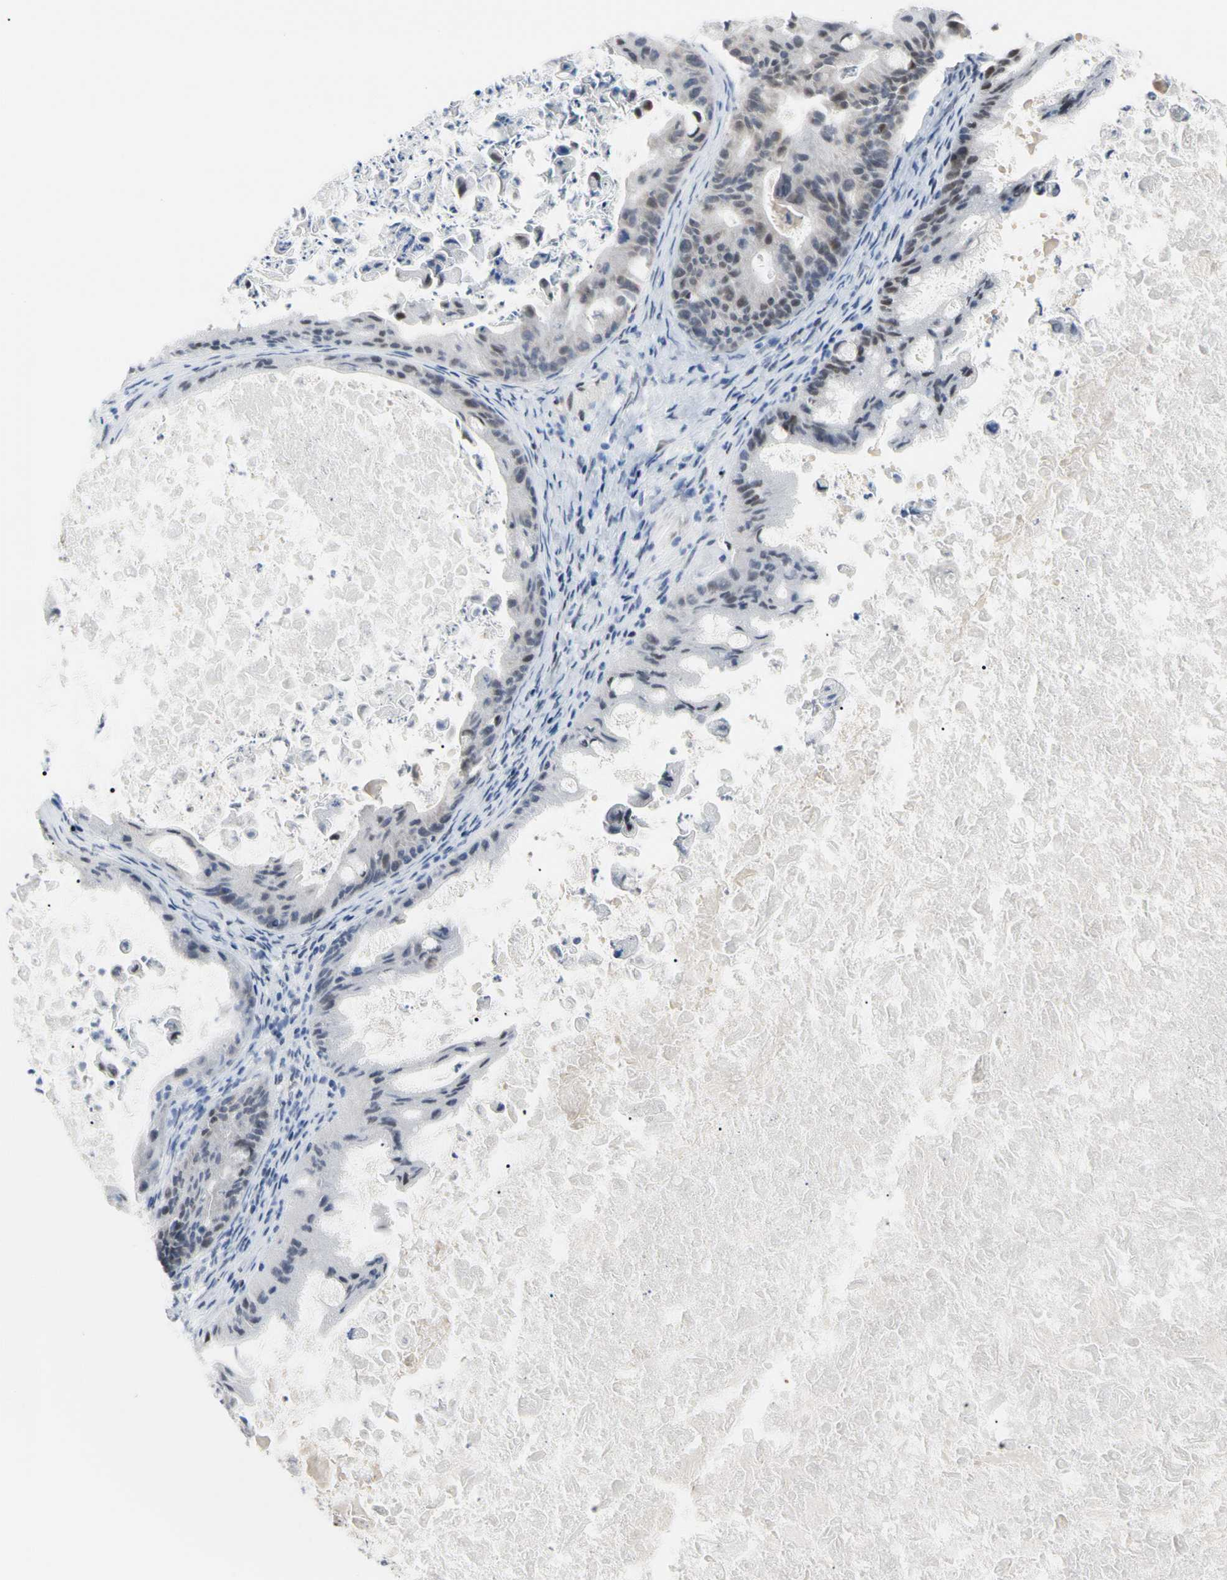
{"staining": {"intensity": "weak", "quantity": "<25%", "location": "nuclear"}, "tissue": "ovarian cancer", "cell_type": "Tumor cells", "image_type": "cancer", "snomed": [{"axis": "morphology", "description": "Cystadenocarcinoma, mucinous, NOS"}, {"axis": "topography", "description": "Ovary"}], "caption": "Tumor cells are negative for protein expression in human mucinous cystadenocarcinoma (ovarian).", "gene": "FAM98B", "patient": {"sex": "female", "age": 37}}